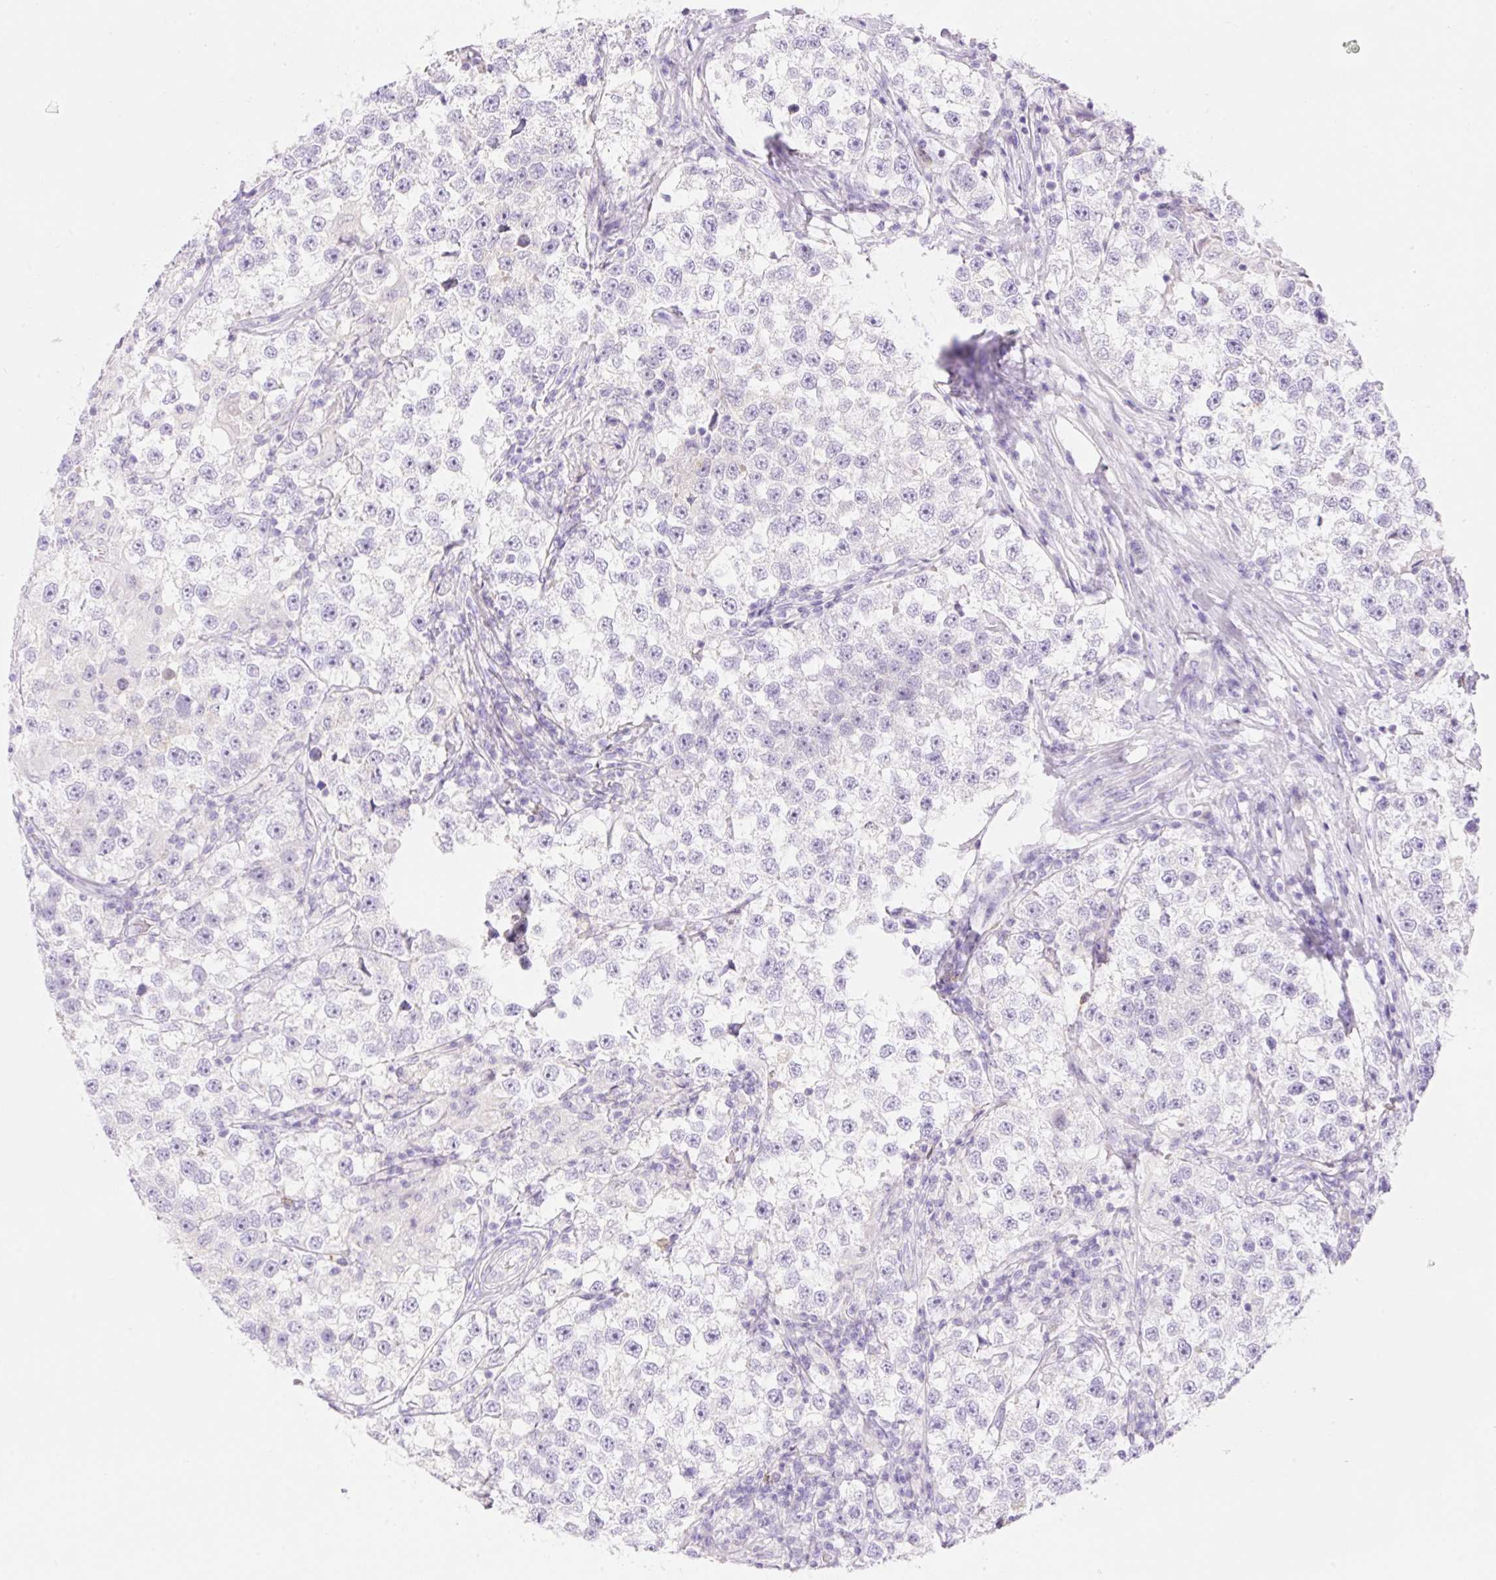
{"staining": {"intensity": "negative", "quantity": "none", "location": "none"}, "tissue": "testis cancer", "cell_type": "Tumor cells", "image_type": "cancer", "snomed": [{"axis": "morphology", "description": "Seminoma, NOS"}, {"axis": "topography", "description": "Testis"}], "caption": "Photomicrograph shows no significant protein positivity in tumor cells of seminoma (testis). (Stains: DAB (3,3'-diaminobenzidine) IHC with hematoxylin counter stain, Microscopy: brightfield microscopy at high magnification).", "gene": "DENND5A", "patient": {"sex": "male", "age": 46}}